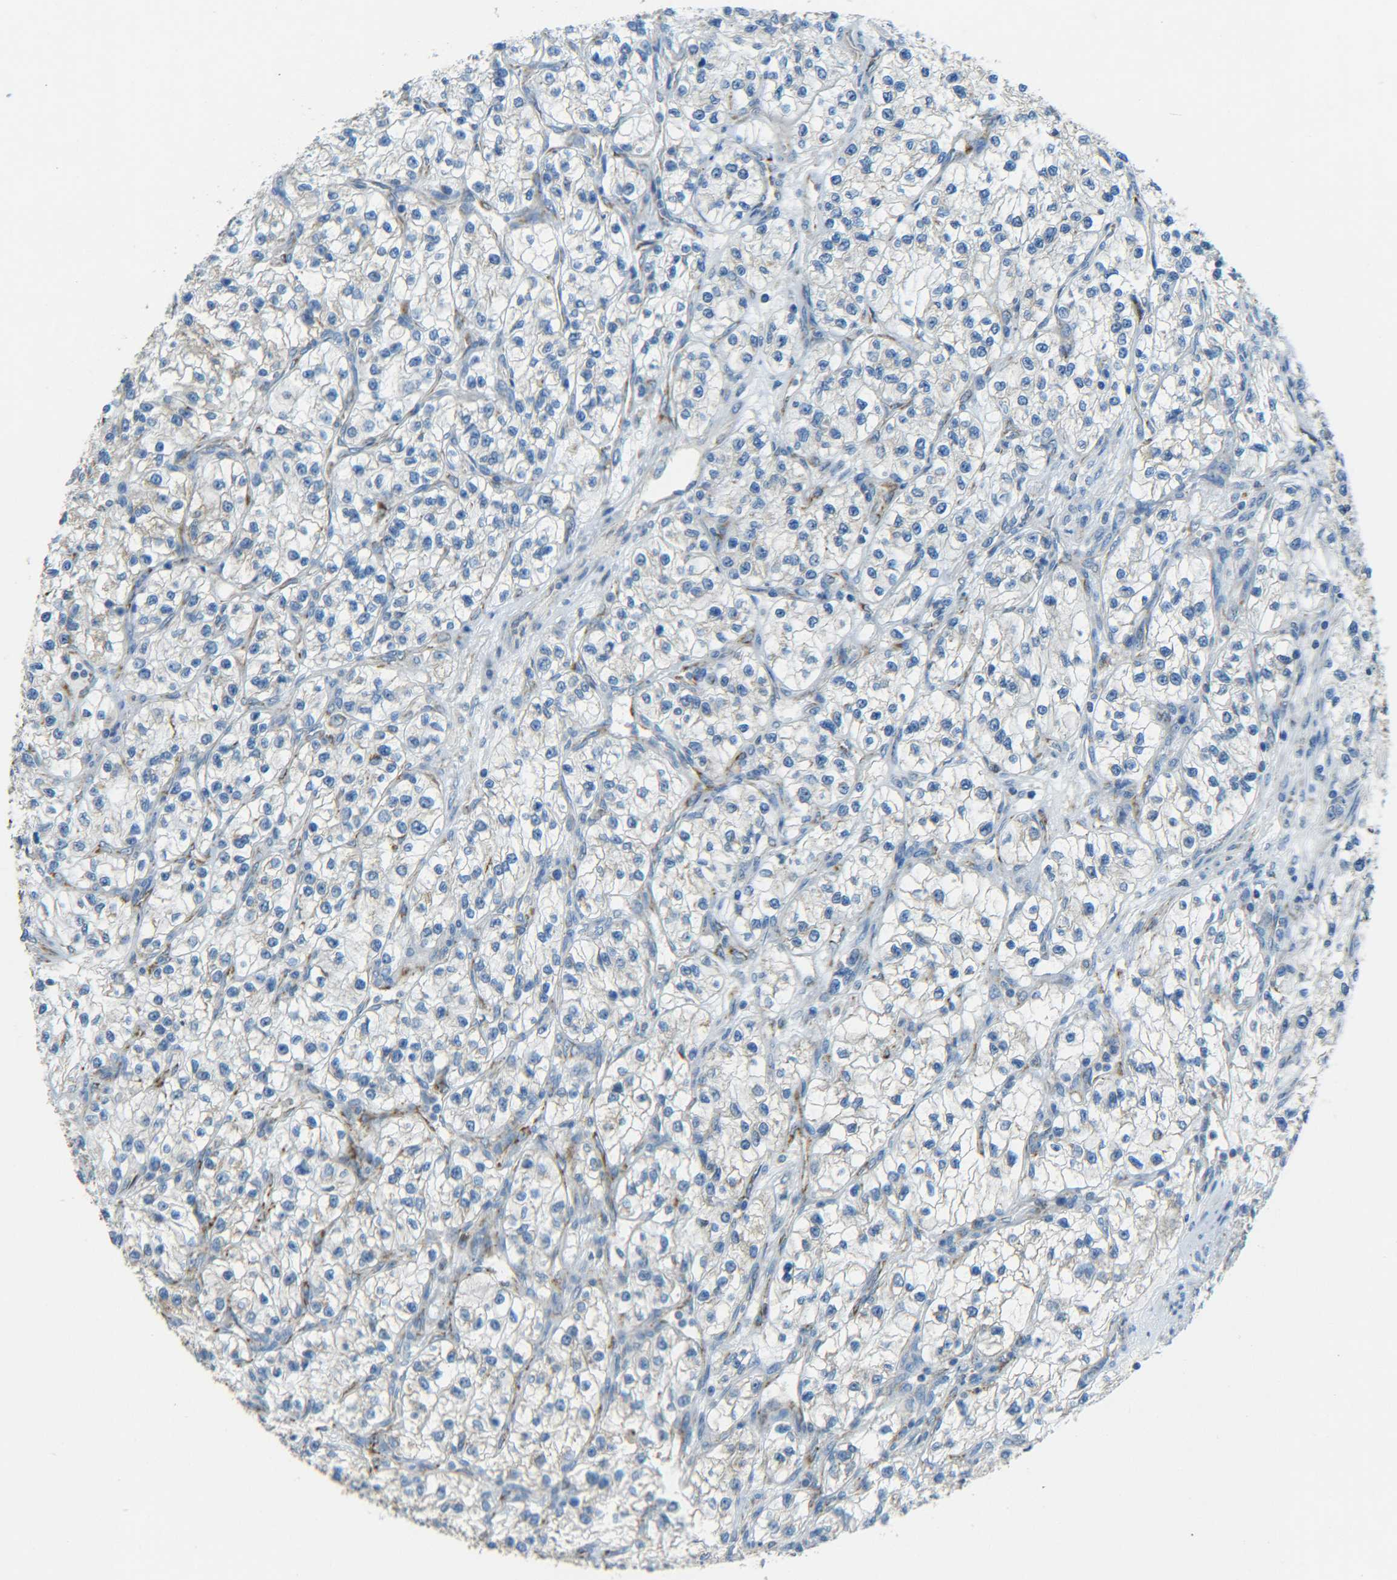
{"staining": {"intensity": "weak", "quantity": ">75%", "location": "cytoplasmic/membranous"}, "tissue": "renal cancer", "cell_type": "Tumor cells", "image_type": "cancer", "snomed": [{"axis": "morphology", "description": "Adenocarcinoma, NOS"}, {"axis": "topography", "description": "Kidney"}], "caption": "Immunohistochemical staining of renal cancer (adenocarcinoma) exhibits weak cytoplasmic/membranous protein staining in about >75% of tumor cells.", "gene": "CYB5R1", "patient": {"sex": "female", "age": 57}}